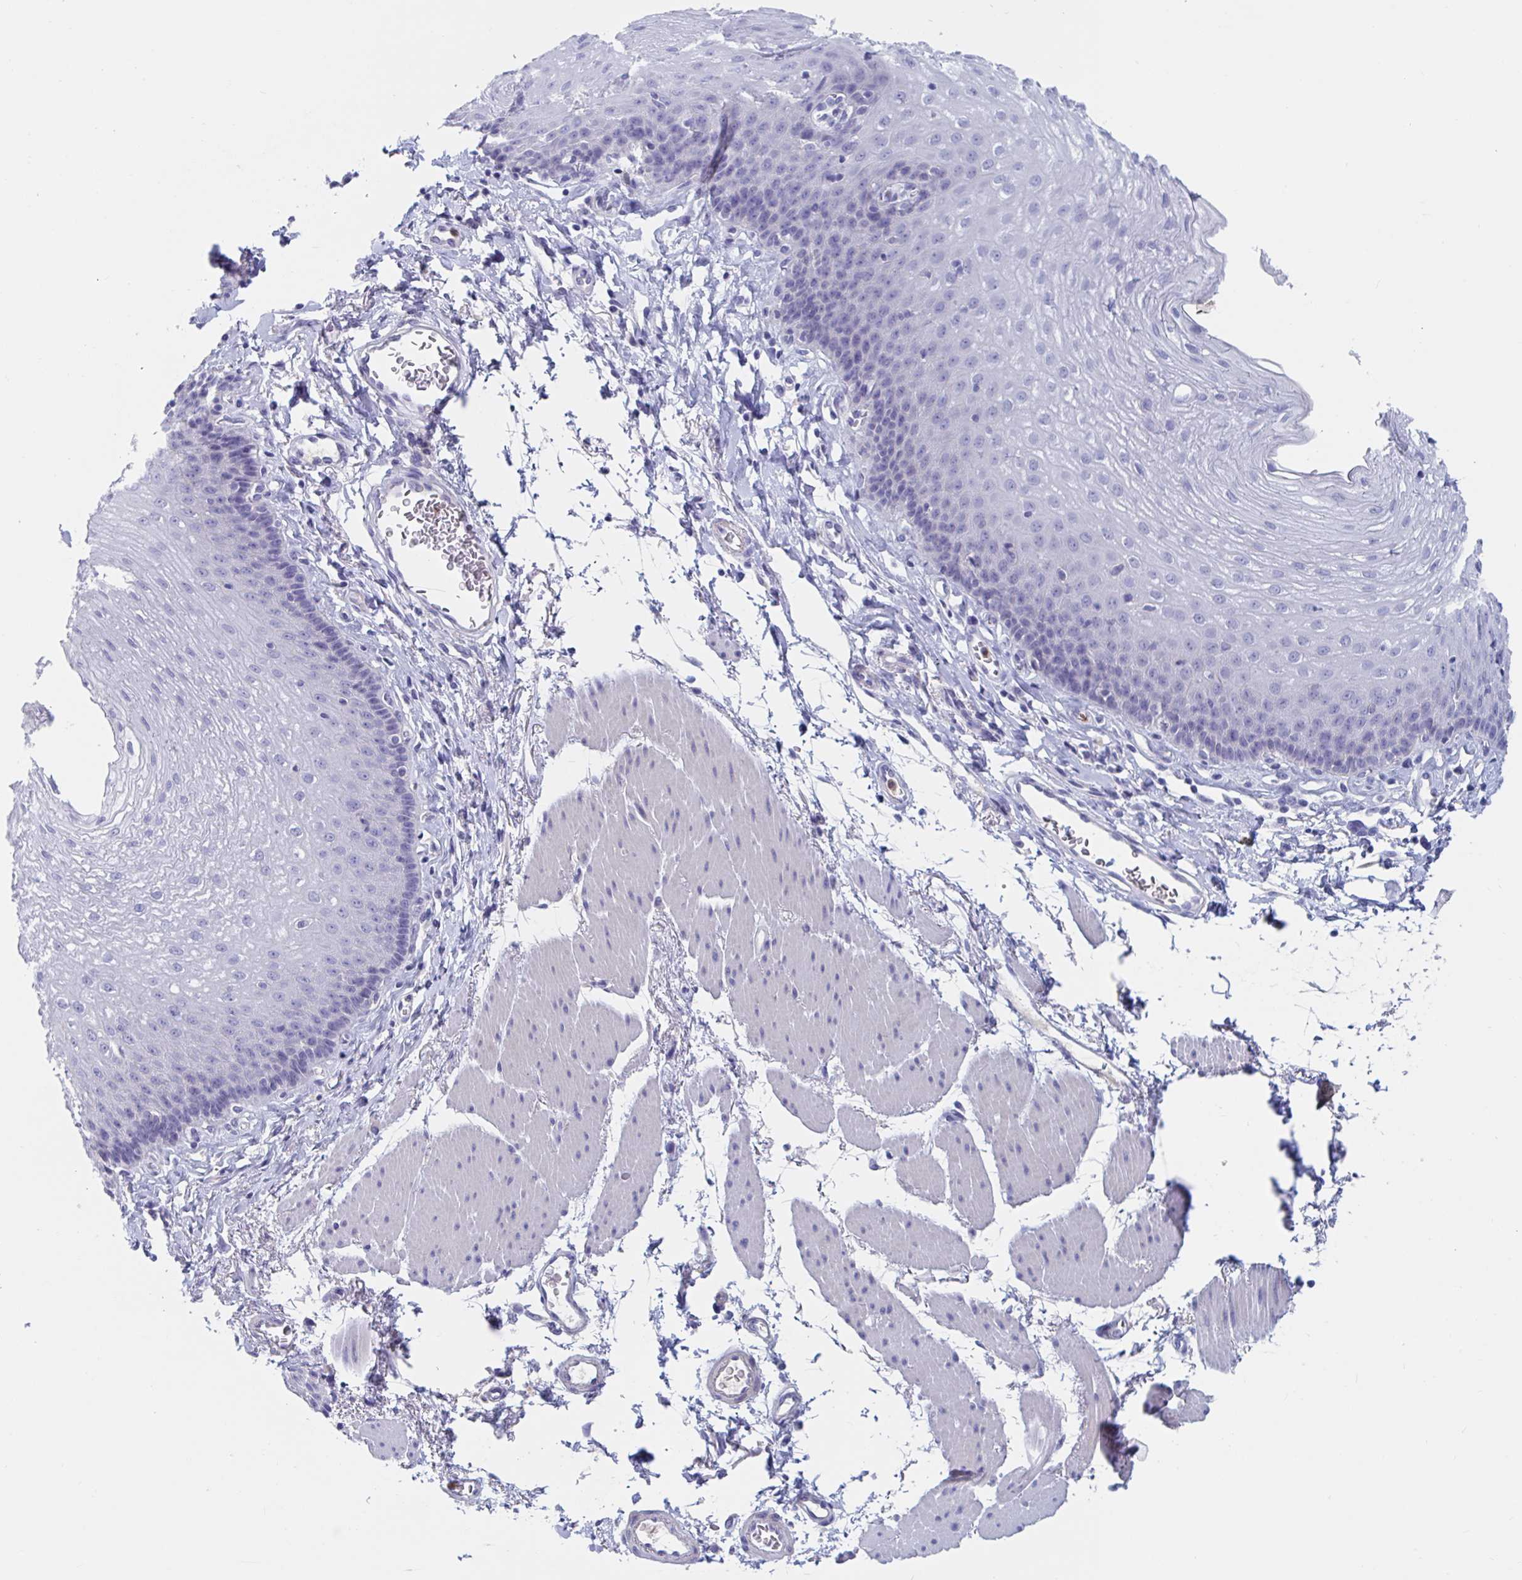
{"staining": {"intensity": "negative", "quantity": "none", "location": "none"}, "tissue": "esophagus", "cell_type": "Squamous epithelial cells", "image_type": "normal", "snomed": [{"axis": "morphology", "description": "Normal tissue, NOS"}, {"axis": "topography", "description": "Esophagus"}], "caption": "The immunohistochemistry image has no significant expression in squamous epithelial cells of esophagus. (DAB immunohistochemistry visualized using brightfield microscopy, high magnification).", "gene": "ZNHIT2", "patient": {"sex": "female", "age": 81}}